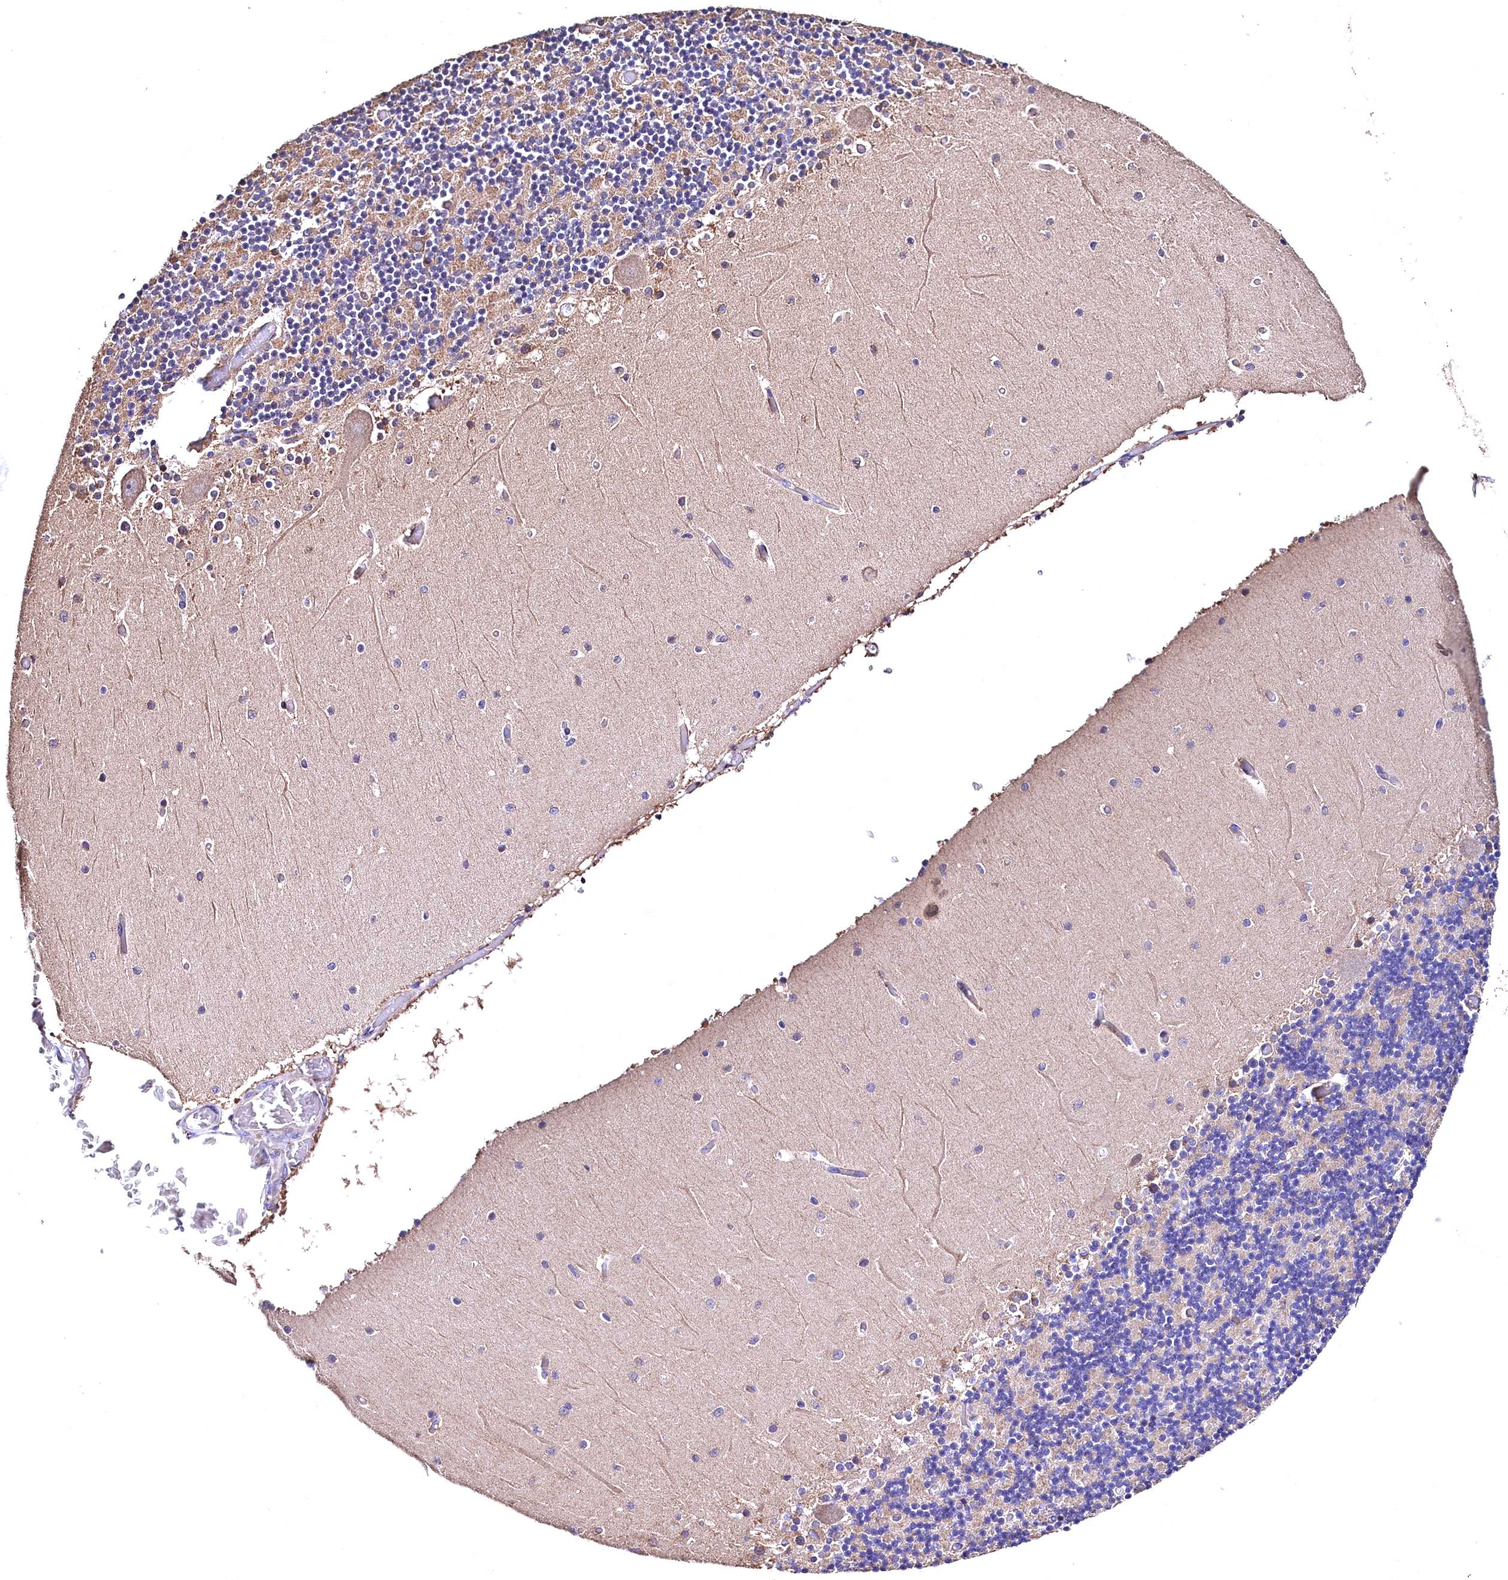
{"staining": {"intensity": "negative", "quantity": "none", "location": "none"}, "tissue": "cerebellum", "cell_type": "Cells in granular layer", "image_type": "normal", "snomed": [{"axis": "morphology", "description": "Normal tissue, NOS"}, {"axis": "topography", "description": "Cerebellum"}], "caption": "A photomicrograph of cerebellum stained for a protein exhibits no brown staining in cells in granular layer. (IHC, brightfield microscopy, high magnification).", "gene": "ENKD1", "patient": {"sex": "female", "age": 28}}